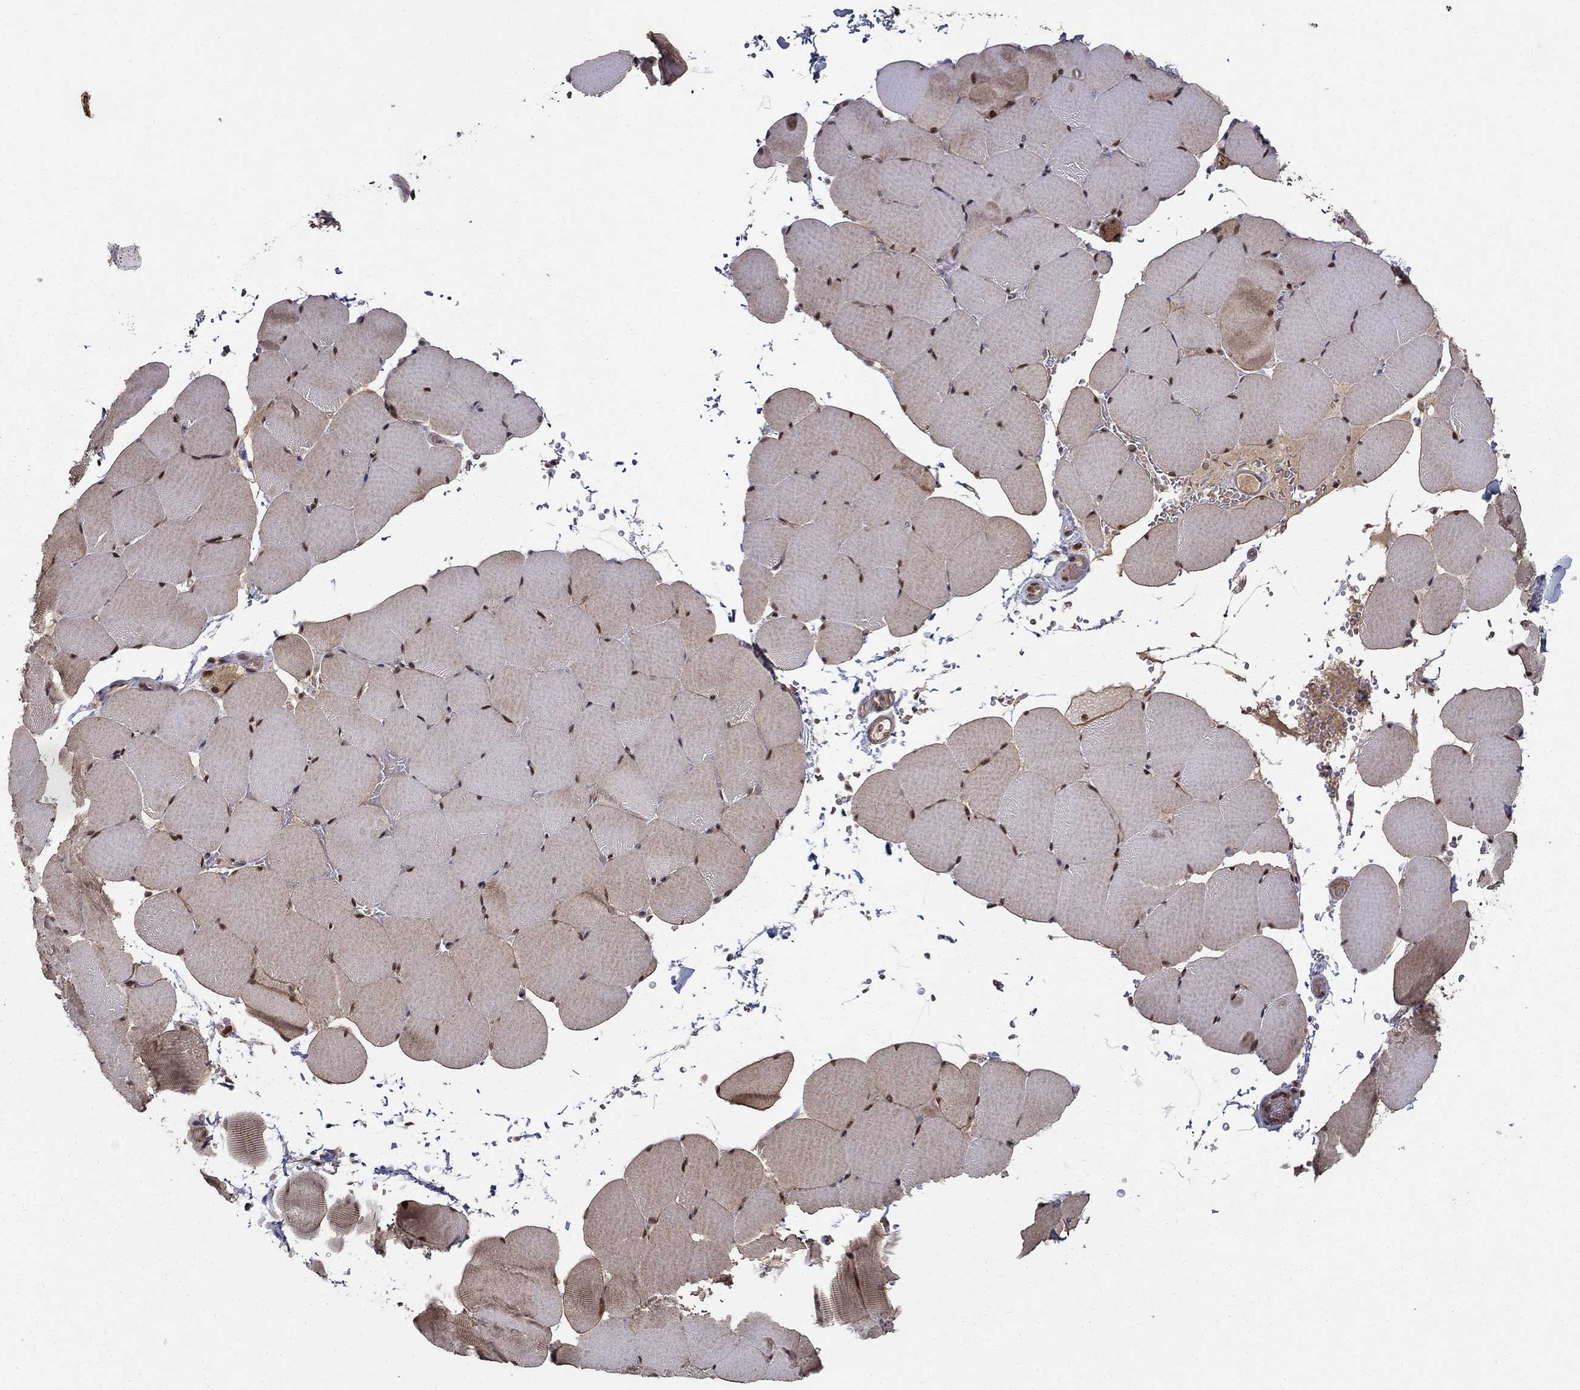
{"staining": {"intensity": "moderate", "quantity": "<25%", "location": "cytoplasmic/membranous,nuclear"}, "tissue": "skeletal muscle", "cell_type": "Myocytes", "image_type": "normal", "snomed": [{"axis": "morphology", "description": "Normal tissue, NOS"}, {"axis": "topography", "description": "Skeletal muscle"}], "caption": "High-magnification brightfield microscopy of normal skeletal muscle stained with DAB (3,3'-diaminobenzidine) (brown) and counterstained with hematoxylin (blue). myocytes exhibit moderate cytoplasmic/membranous,nuclear staining is present in about<25% of cells. The staining is performed using DAB brown chromogen to label protein expression. The nuclei are counter-stained blue using hematoxylin.", "gene": "CDCA7L", "patient": {"sex": "female", "age": 37}}